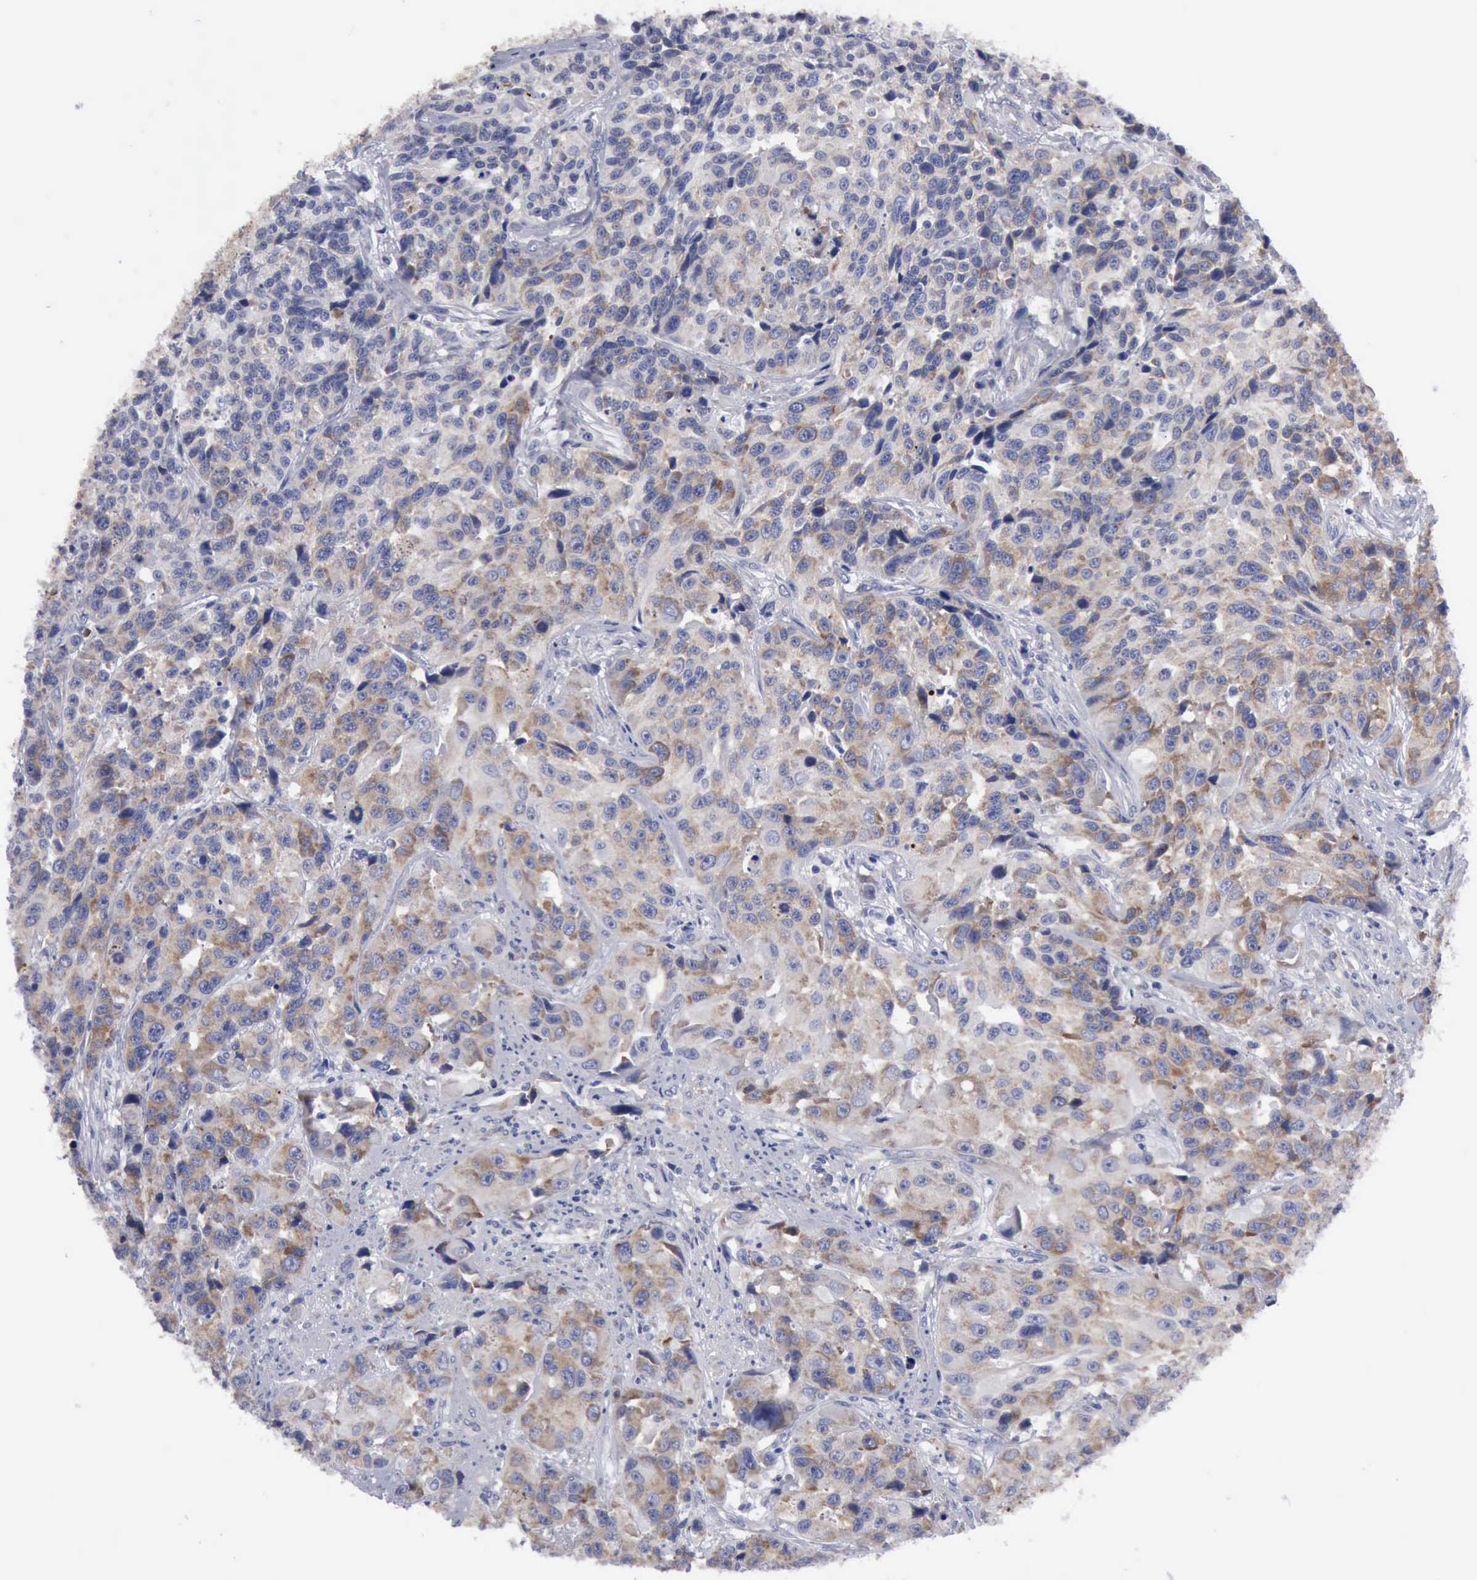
{"staining": {"intensity": "moderate", "quantity": "25%-75%", "location": "cytoplasmic/membranous"}, "tissue": "urothelial cancer", "cell_type": "Tumor cells", "image_type": "cancer", "snomed": [{"axis": "morphology", "description": "Urothelial carcinoma, High grade"}, {"axis": "topography", "description": "Urinary bladder"}], "caption": "High-grade urothelial carcinoma stained for a protein (brown) exhibits moderate cytoplasmic/membranous positive expression in approximately 25%-75% of tumor cells.", "gene": "TXLNG", "patient": {"sex": "female", "age": 81}}